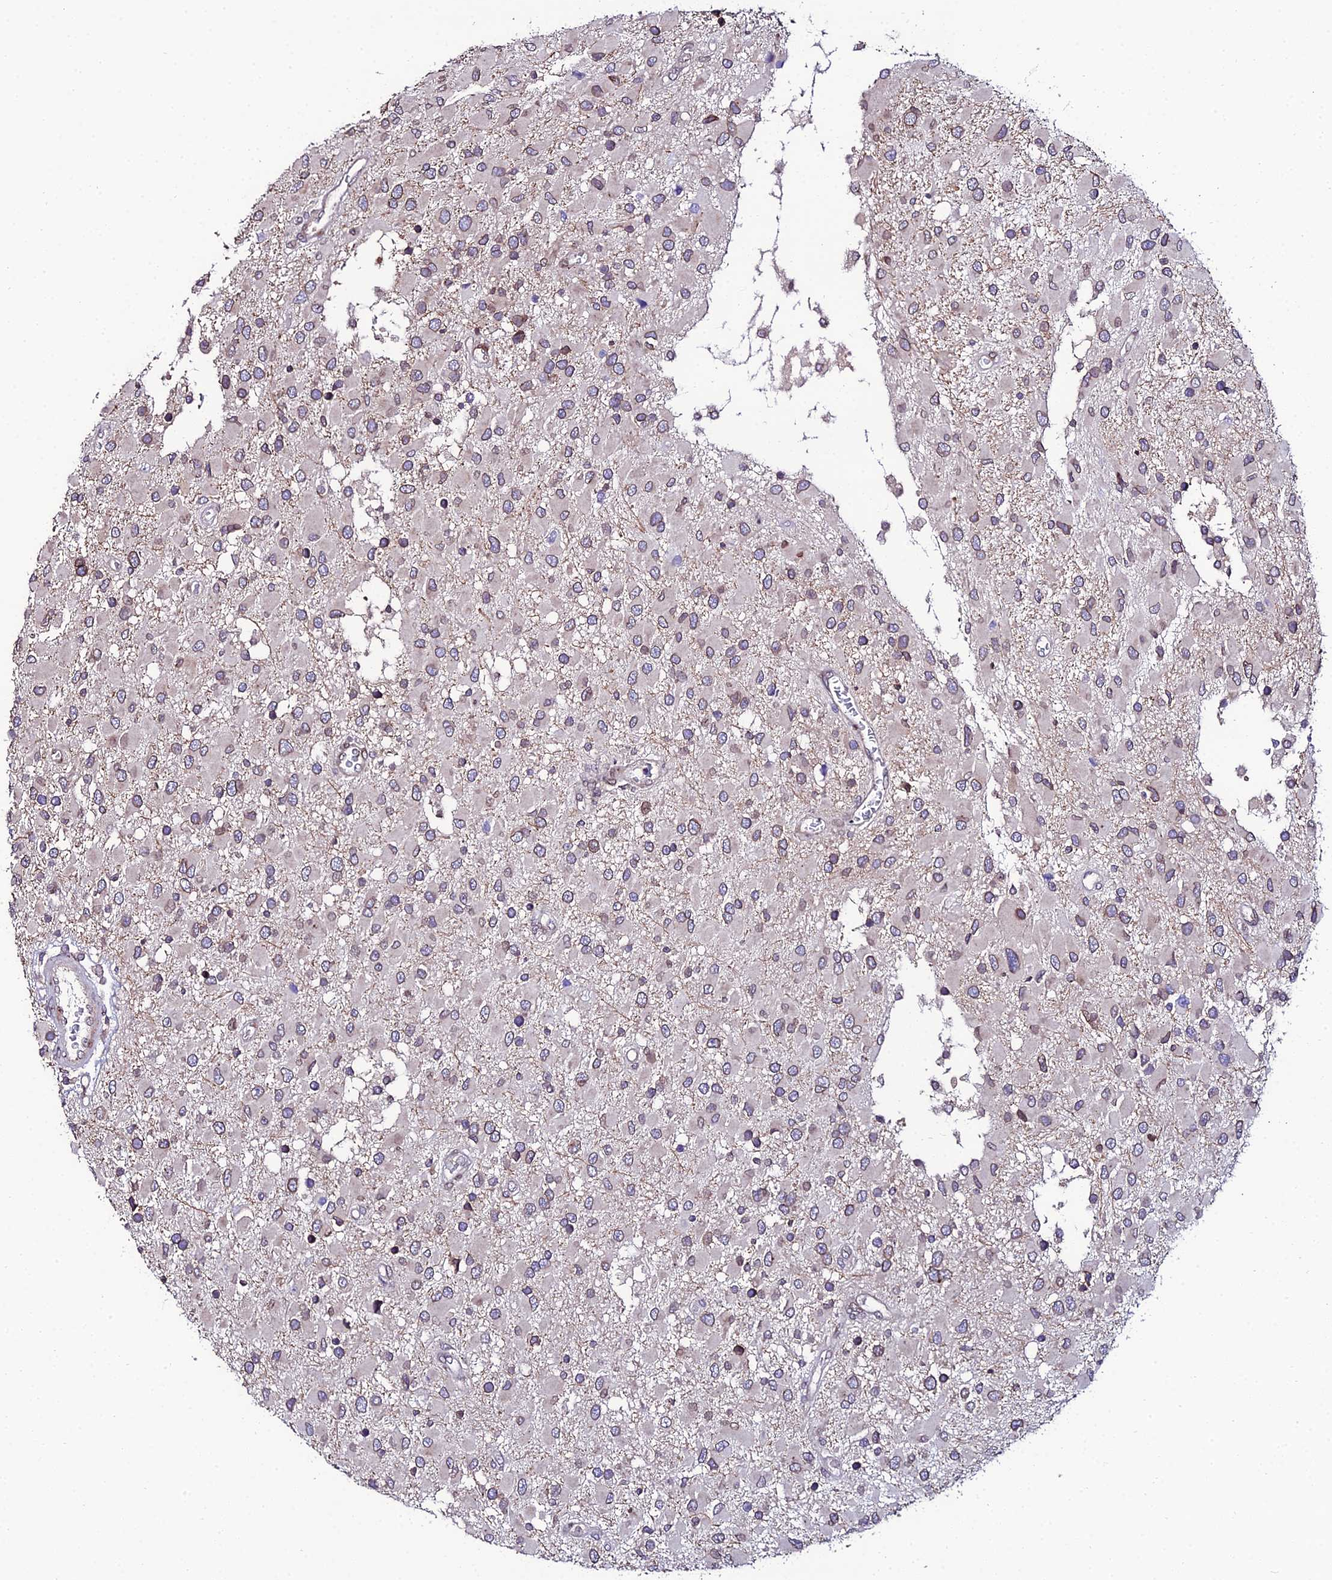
{"staining": {"intensity": "weak", "quantity": ">75%", "location": "cytoplasmic/membranous"}, "tissue": "glioma", "cell_type": "Tumor cells", "image_type": "cancer", "snomed": [{"axis": "morphology", "description": "Glioma, malignant, High grade"}, {"axis": "topography", "description": "Brain"}], "caption": "The histopathology image reveals staining of glioma, revealing weak cytoplasmic/membranous protein positivity (brown color) within tumor cells.", "gene": "DDX19A", "patient": {"sex": "male", "age": 53}}